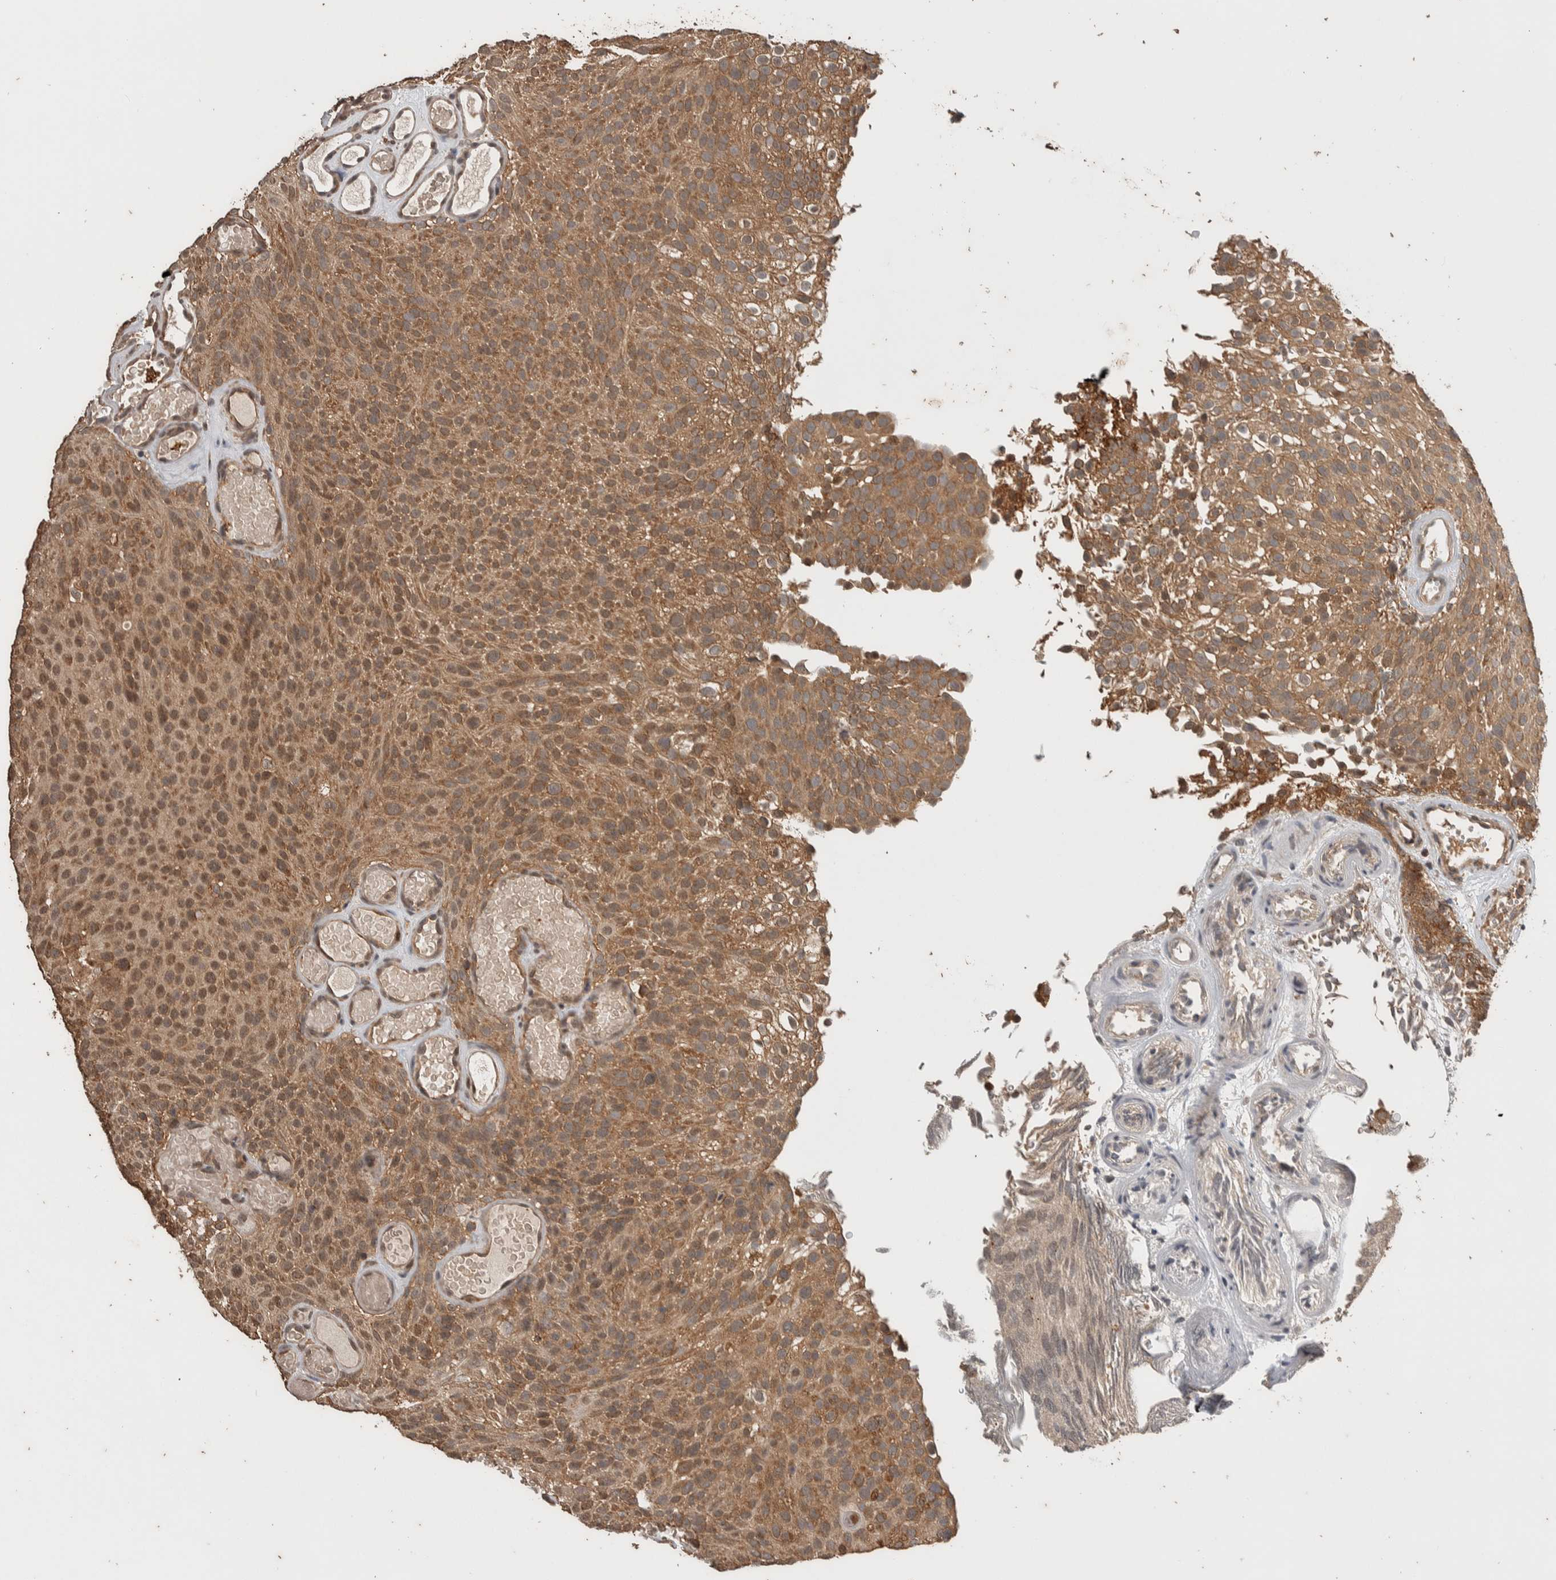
{"staining": {"intensity": "moderate", "quantity": ">75%", "location": "cytoplasmic/membranous,nuclear"}, "tissue": "urothelial cancer", "cell_type": "Tumor cells", "image_type": "cancer", "snomed": [{"axis": "morphology", "description": "Urothelial carcinoma, Low grade"}, {"axis": "topography", "description": "Urinary bladder"}], "caption": "Human low-grade urothelial carcinoma stained with a protein marker demonstrates moderate staining in tumor cells.", "gene": "DVL2", "patient": {"sex": "male", "age": 78}}